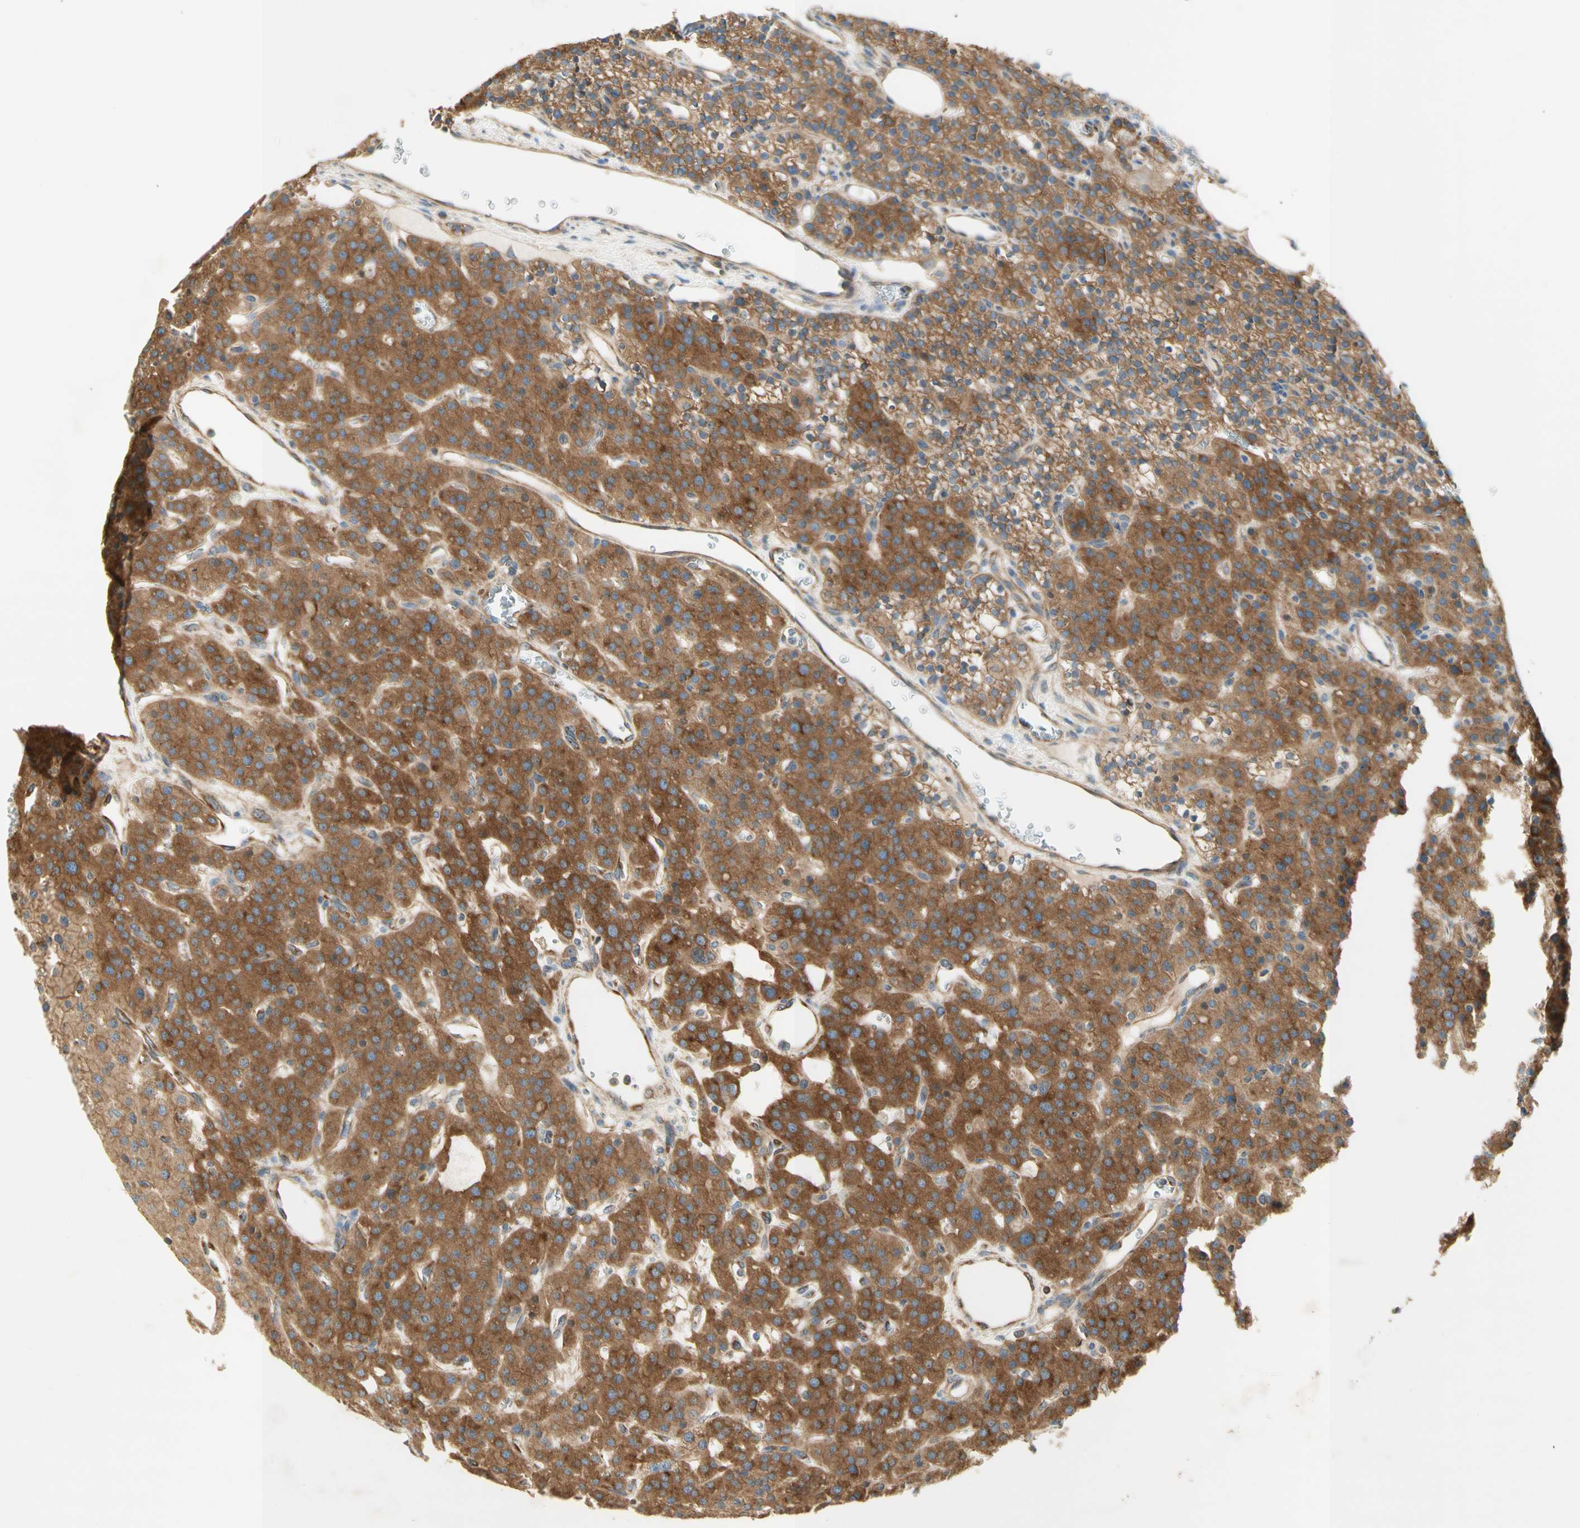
{"staining": {"intensity": "moderate", "quantity": ">75%", "location": "cytoplasmic/membranous"}, "tissue": "parathyroid gland", "cell_type": "Glandular cells", "image_type": "normal", "snomed": [{"axis": "morphology", "description": "Normal tissue, NOS"}, {"axis": "morphology", "description": "Adenoma, NOS"}, {"axis": "topography", "description": "Parathyroid gland"}], "caption": "Unremarkable parathyroid gland displays moderate cytoplasmic/membranous expression in about >75% of glandular cells (DAB IHC with brightfield microscopy, high magnification)..", "gene": "DYNC1H1", "patient": {"sex": "female", "age": 81}}